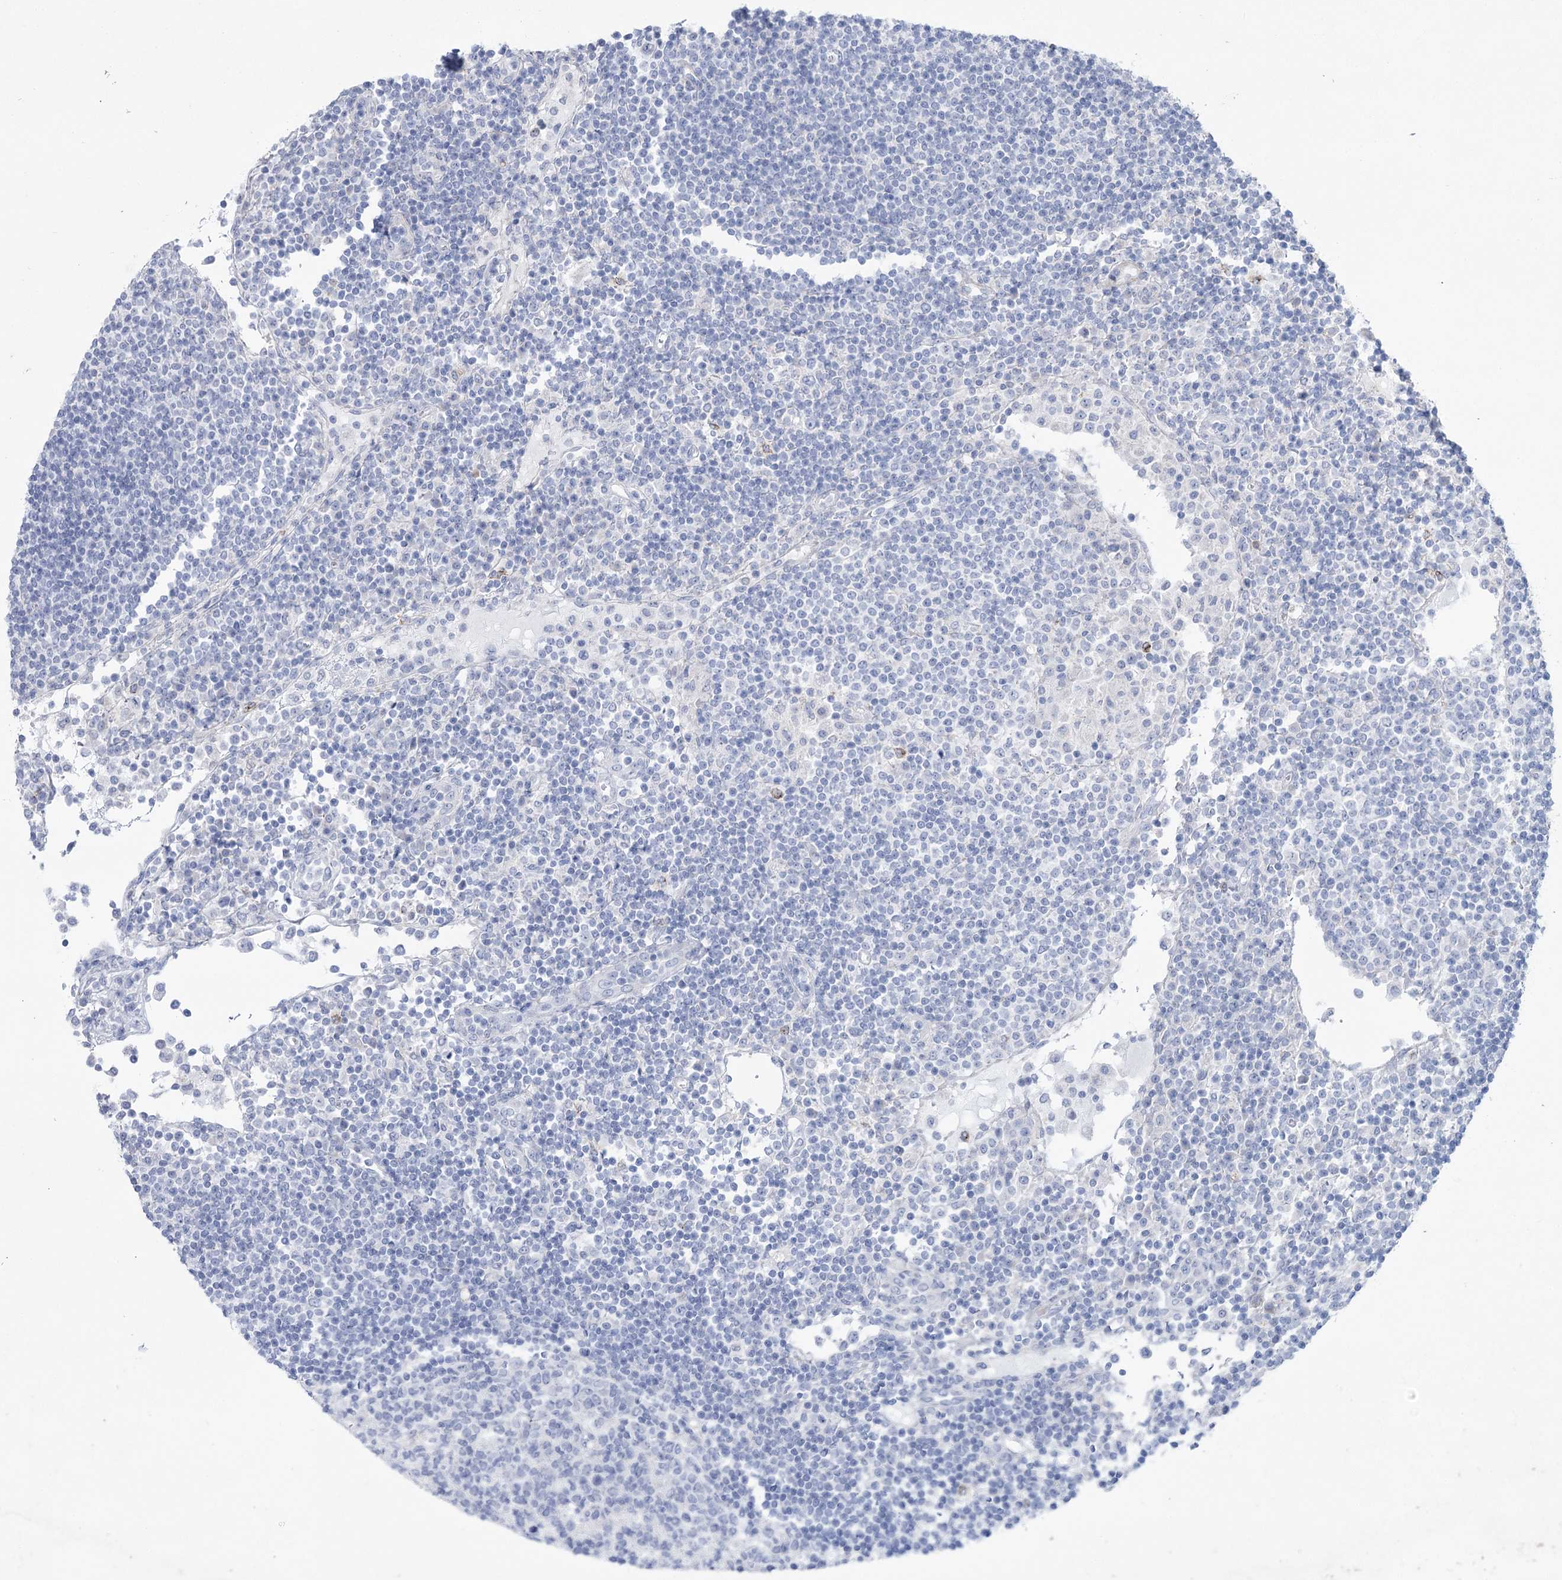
{"staining": {"intensity": "negative", "quantity": "none", "location": "none"}, "tissue": "lymph node", "cell_type": "Germinal center cells", "image_type": "normal", "snomed": [{"axis": "morphology", "description": "Normal tissue, NOS"}, {"axis": "topography", "description": "Lymph node"}], "caption": "Immunohistochemistry of unremarkable lymph node demonstrates no staining in germinal center cells.", "gene": "CCDC88A", "patient": {"sex": "female", "age": 53}}